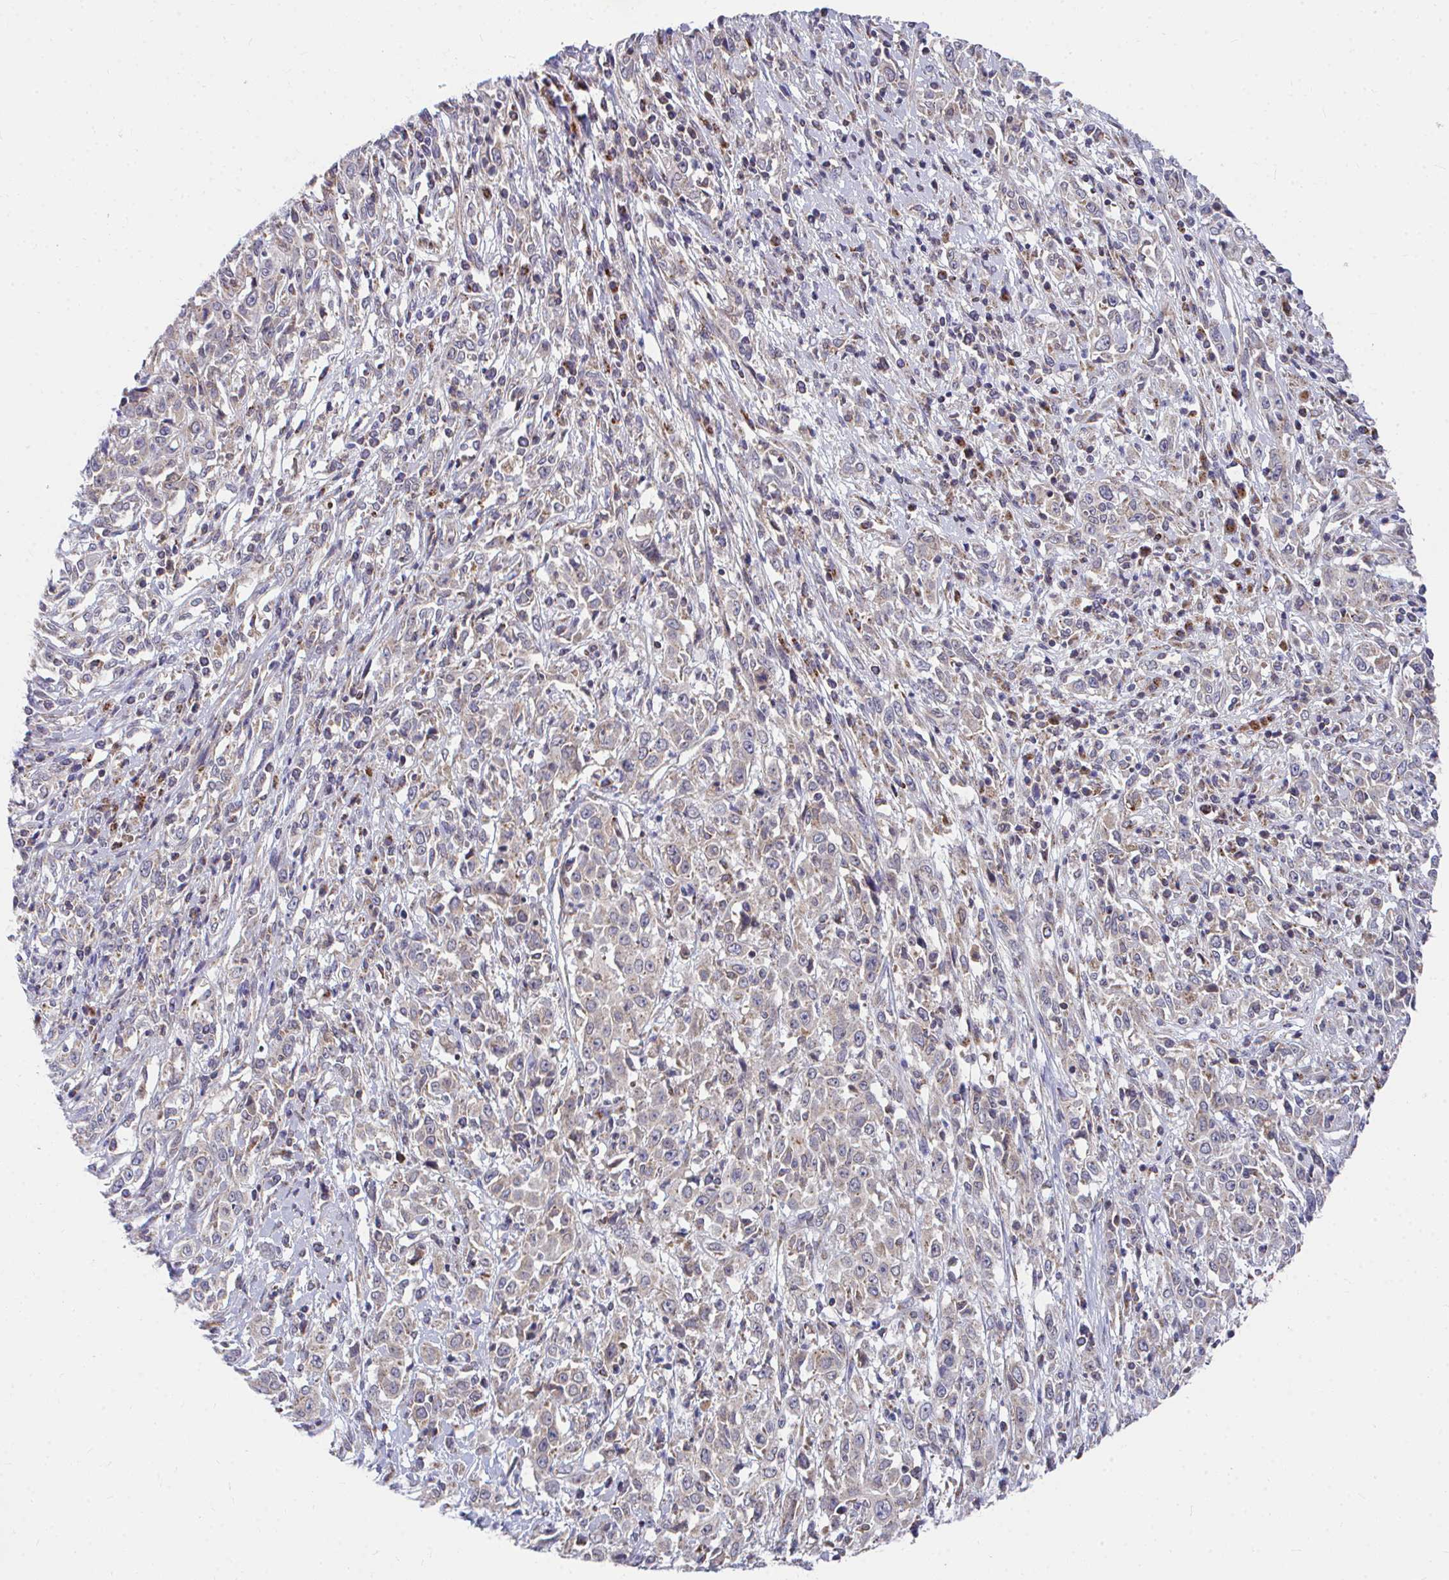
{"staining": {"intensity": "weak", "quantity": "<25%", "location": "cytoplasmic/membranous"}, "tissue": "cervical cancer", "cell_type": "Tumor cells", "image_type": "cancer", "snomed": [{"axis": "morphology", "description": "Adenocarcinoma, NOS"}, {"axis": "topography", "description": "Cervix"}], "caption": "The histopathology image displays no staining of tumor cells in cervical cancer.", "gene": "PEX3", "patient": {"sex": "female", "age": 40}}